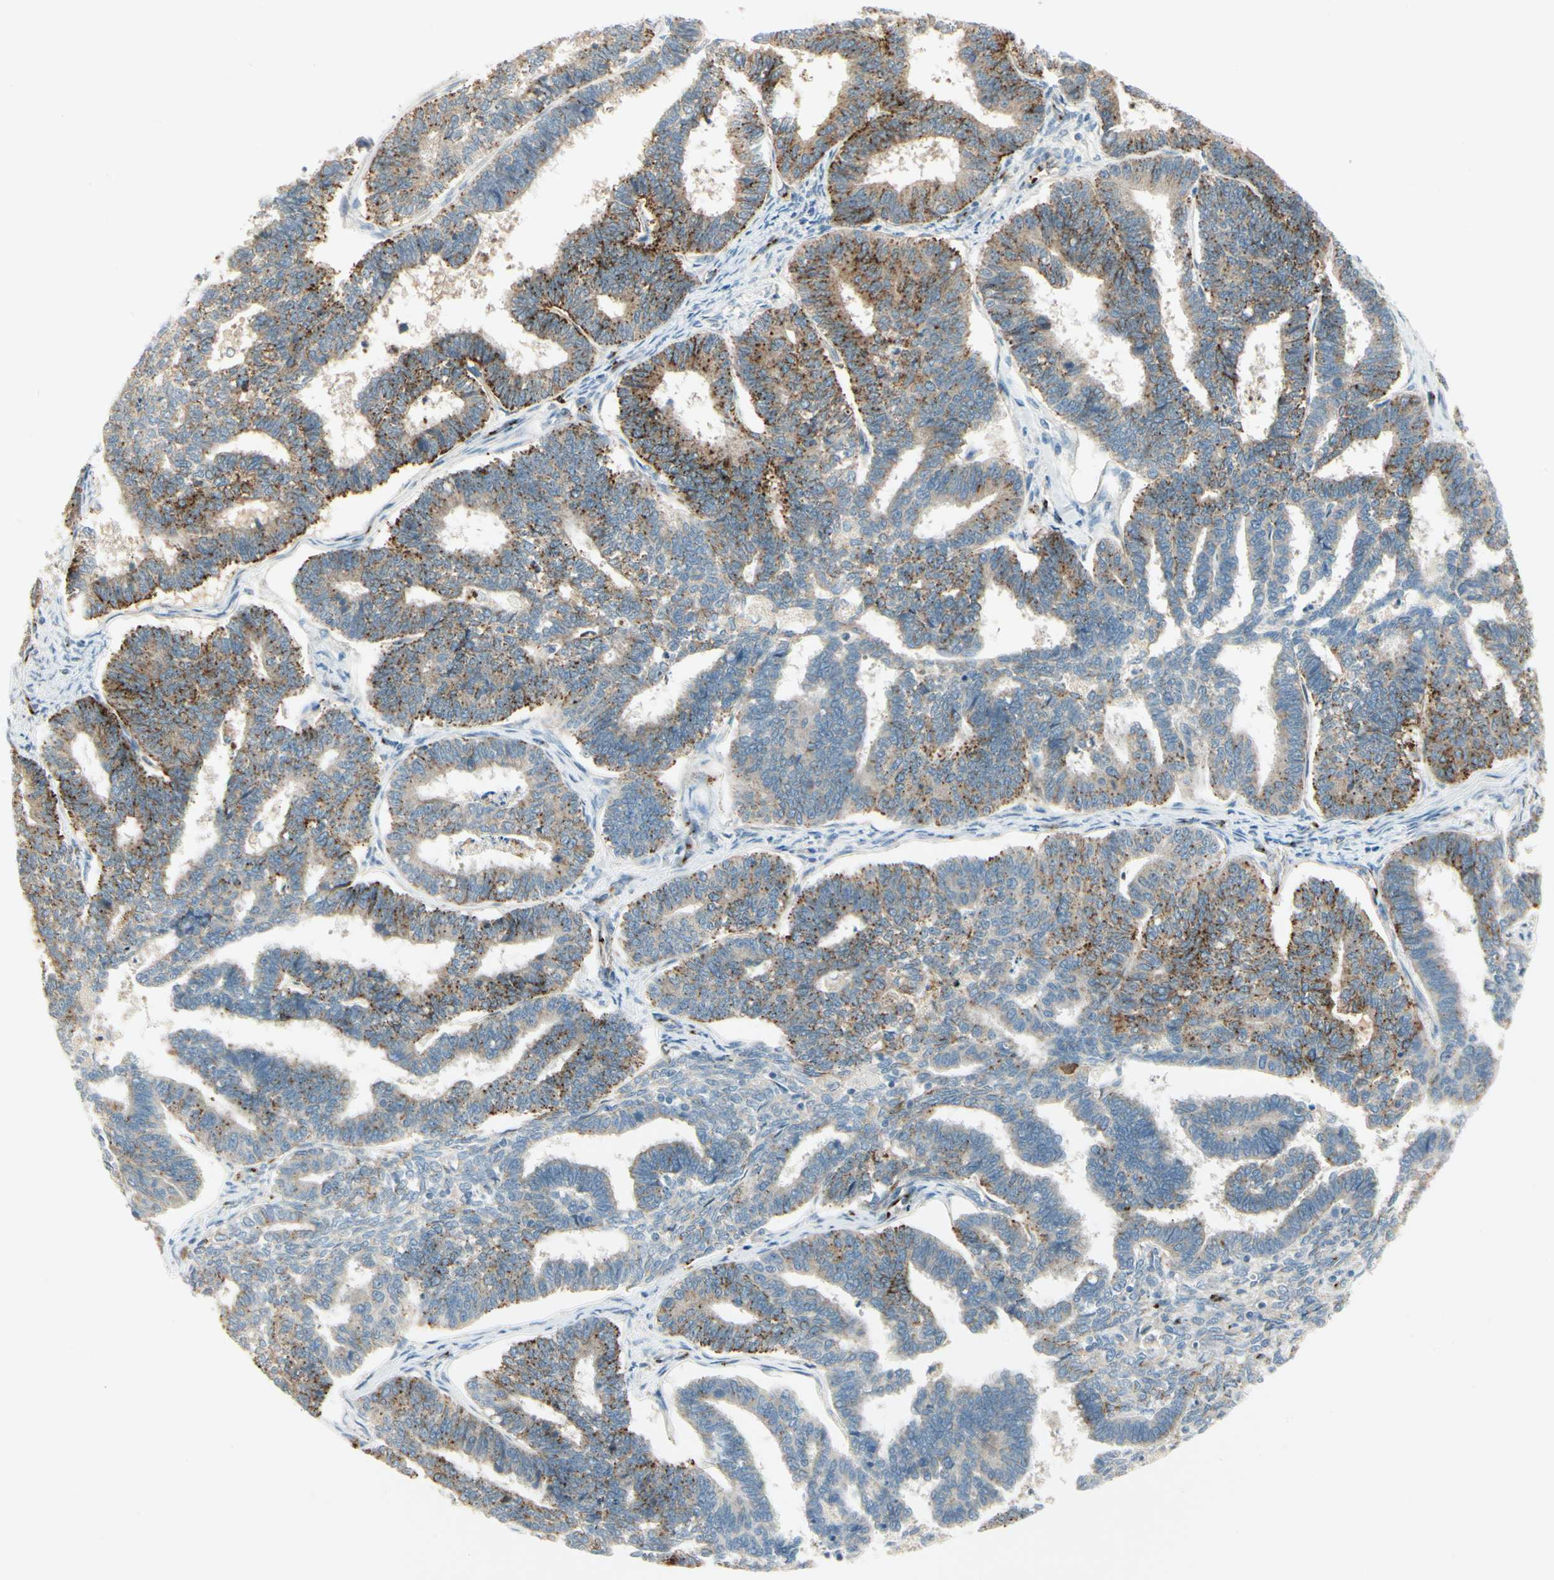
{"staining": {"intensity": "moderate", "quantity": ">75%", "location": "cytoplasmic/membranous"}, "tissue": "endometrial cancer", "cell_type": "Tumor cells", "image_type": "cancer", "snomed": [{"axis": "morphology", "description": "Adenocarcinoma, NOS"}, {"axis": "topography", "description": "Endometrium"}], "caption": "Moderate cytoplasmic/membranous protein staining is appreciated in about >75% of tumor cells in endometrial cancer.", "gene": "MANSC1", "patient": {"sex": "female", "age": 70}}